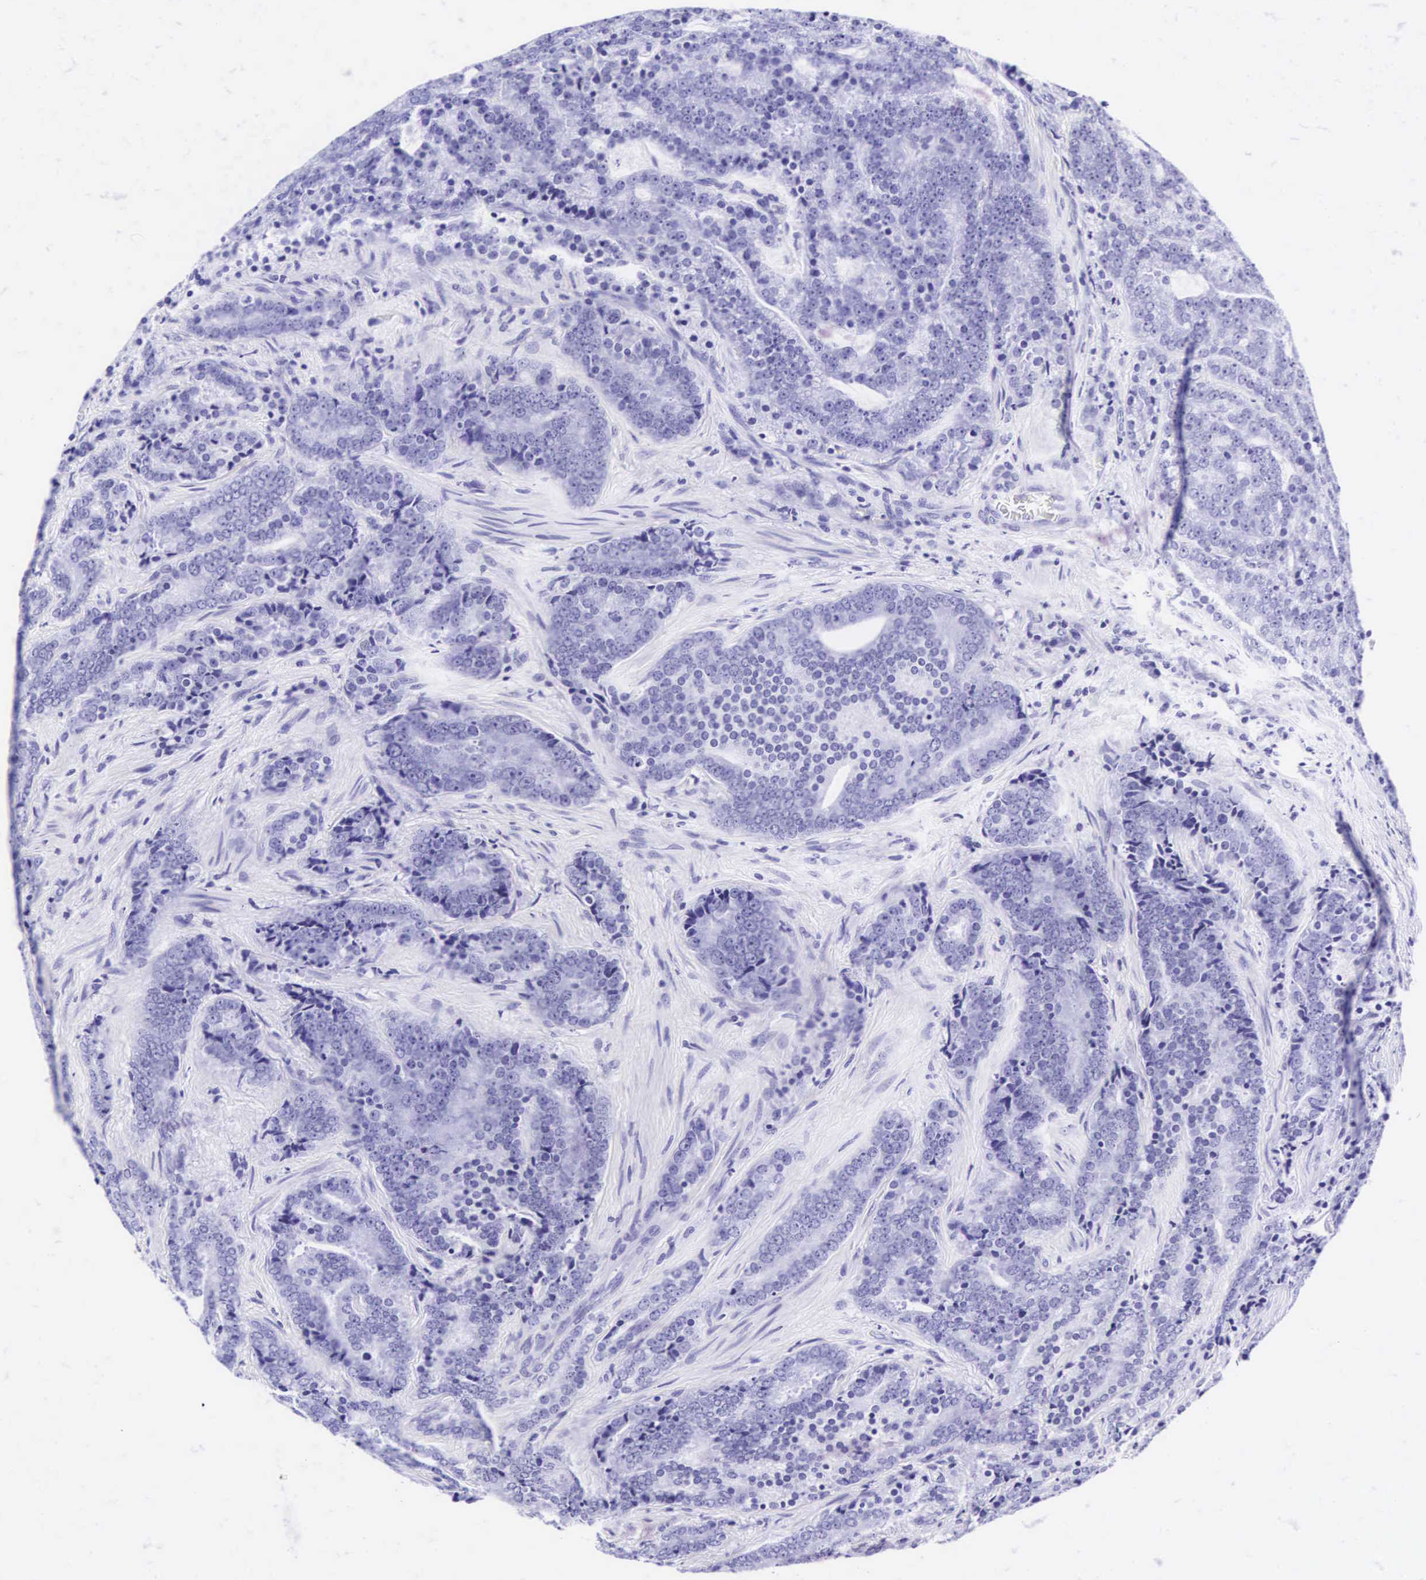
{"staining": {"intensity": "negative", "quantity": "none", "location": "none"}, "tissue": "prostate cancer", "cell_type": "Tumor cells", "image_type": "cancer", "snomed": [{"axis": "morphology", "description": "Adenocarcinoma, Medium grade"}, {"axis": "topography", "description": "Prostate"}], "caption": "This is a image of immunohistochemistry staining of medium-grade adenocarcinoma (prostate), which shows no staining in tumor cells. Brightfield microscopy of immunohistochemistry (IHC) stained with DAB (3,3'-diaminobenzidine) (brown) and hematoxylin (blue), captured at high magnification.", "gene": "CD1A", "patient": {"sex": "male", "age": 65}}